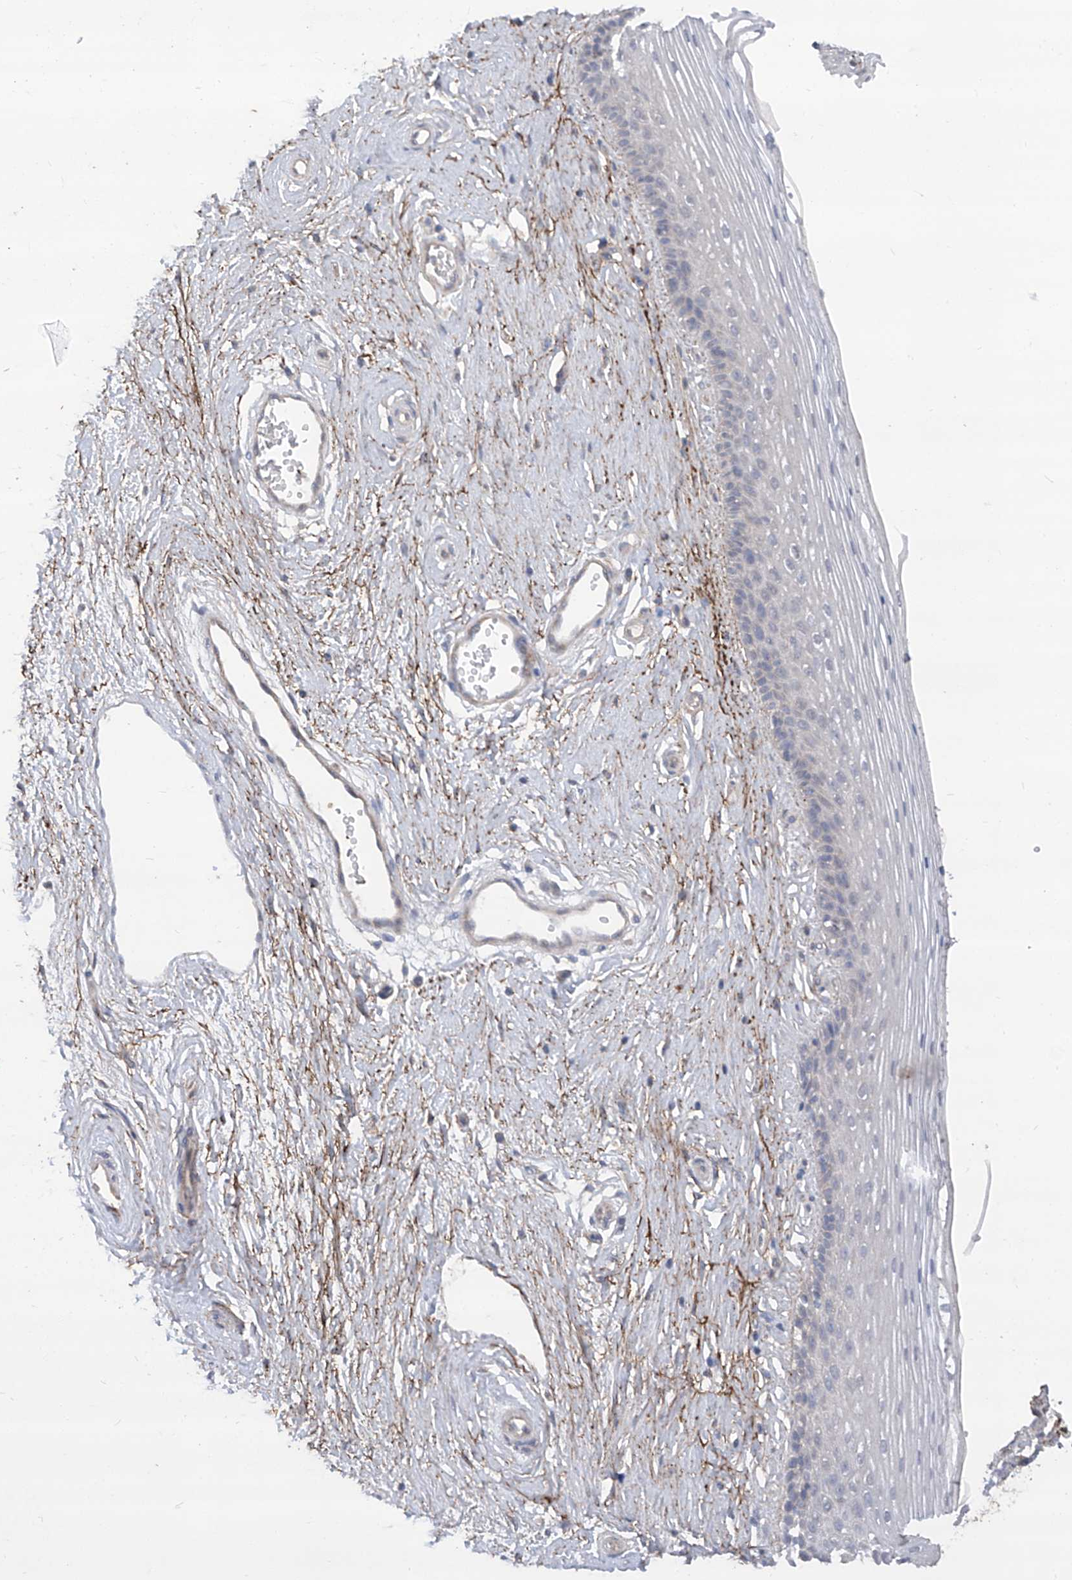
{"staining": {"intensity": "negative", "quantity": "none", "location": "none"}, "tissue": "vagina", "cell_type": "Squamous epithelial cells", "image_type": "normal", "snomed": [{"axis": "morphology", "description": "Normal tissue, NOS"}, {"axis": "topography", "description": "Vagina"}], "caption": "There is no significant positivity in squamous epithelial cells of vagina. (DAB (3,3'-diaminobenzidine) IHC visualized using brightfield microscopy, high magnification).", "gene": "TXNIP", "patient": {"sex": "female", "age": 46}}